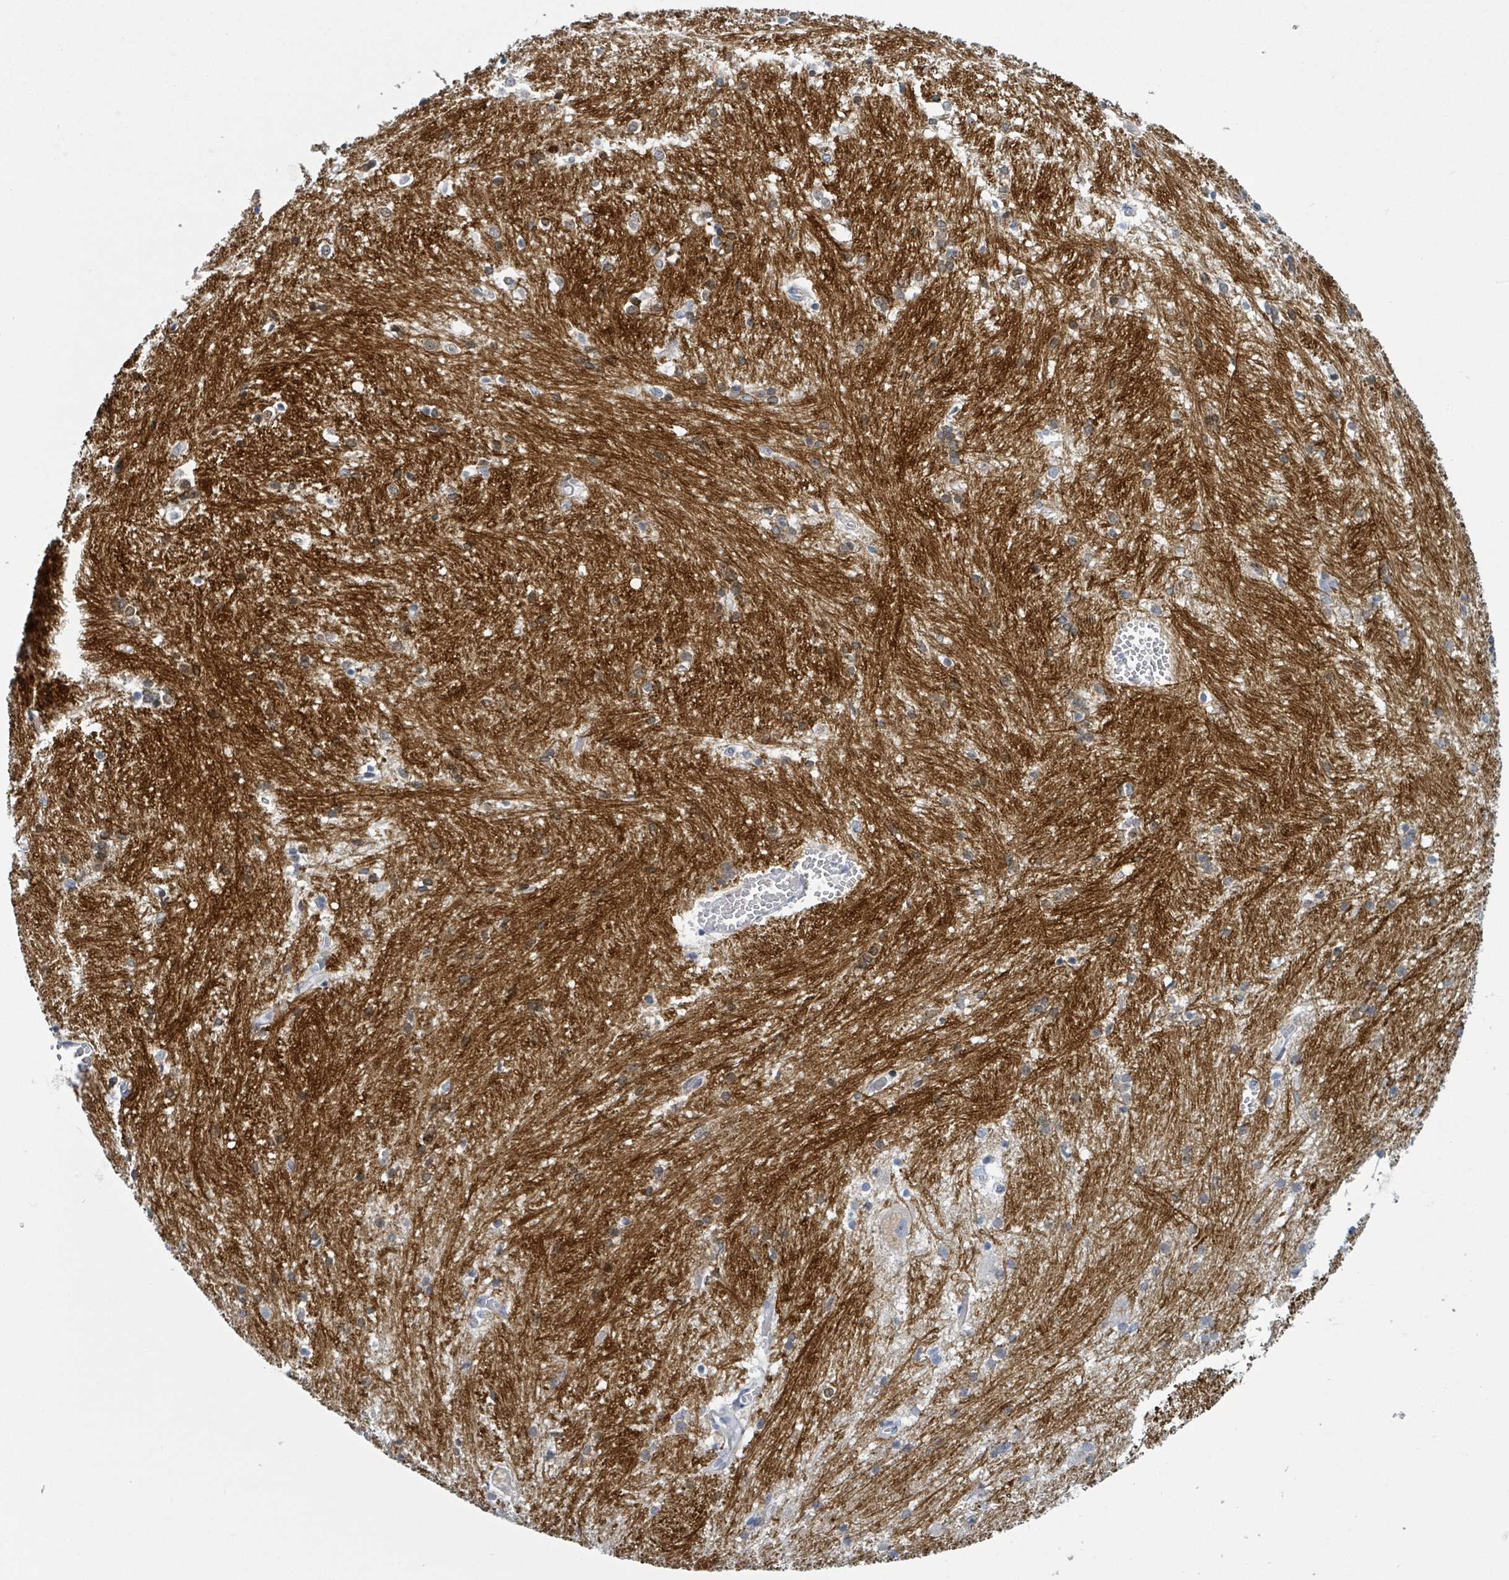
{"staining": {"intensity": "negative", "quantity": "none", "location": "none"}, "tissue": "caudate", "cell_type": "Glial cells", "image_type": "normal", "snomed": [{"axis": "morphology", "description": "Normal tissue, NOS"}, {"axis": "topography", "description": "Lateral ventricle wall"}], "caption": "Immunohistochemical staining of unremarkable human caudate shows no significant positivity in glial cells. (DAB (3,3'-diaminobenzidine) immunohistochemistry (IHC) visualized using brightfield microscopy, high magnification).", "gene": "RAB33B", "patient": {"sex": "male", "age": 37}}